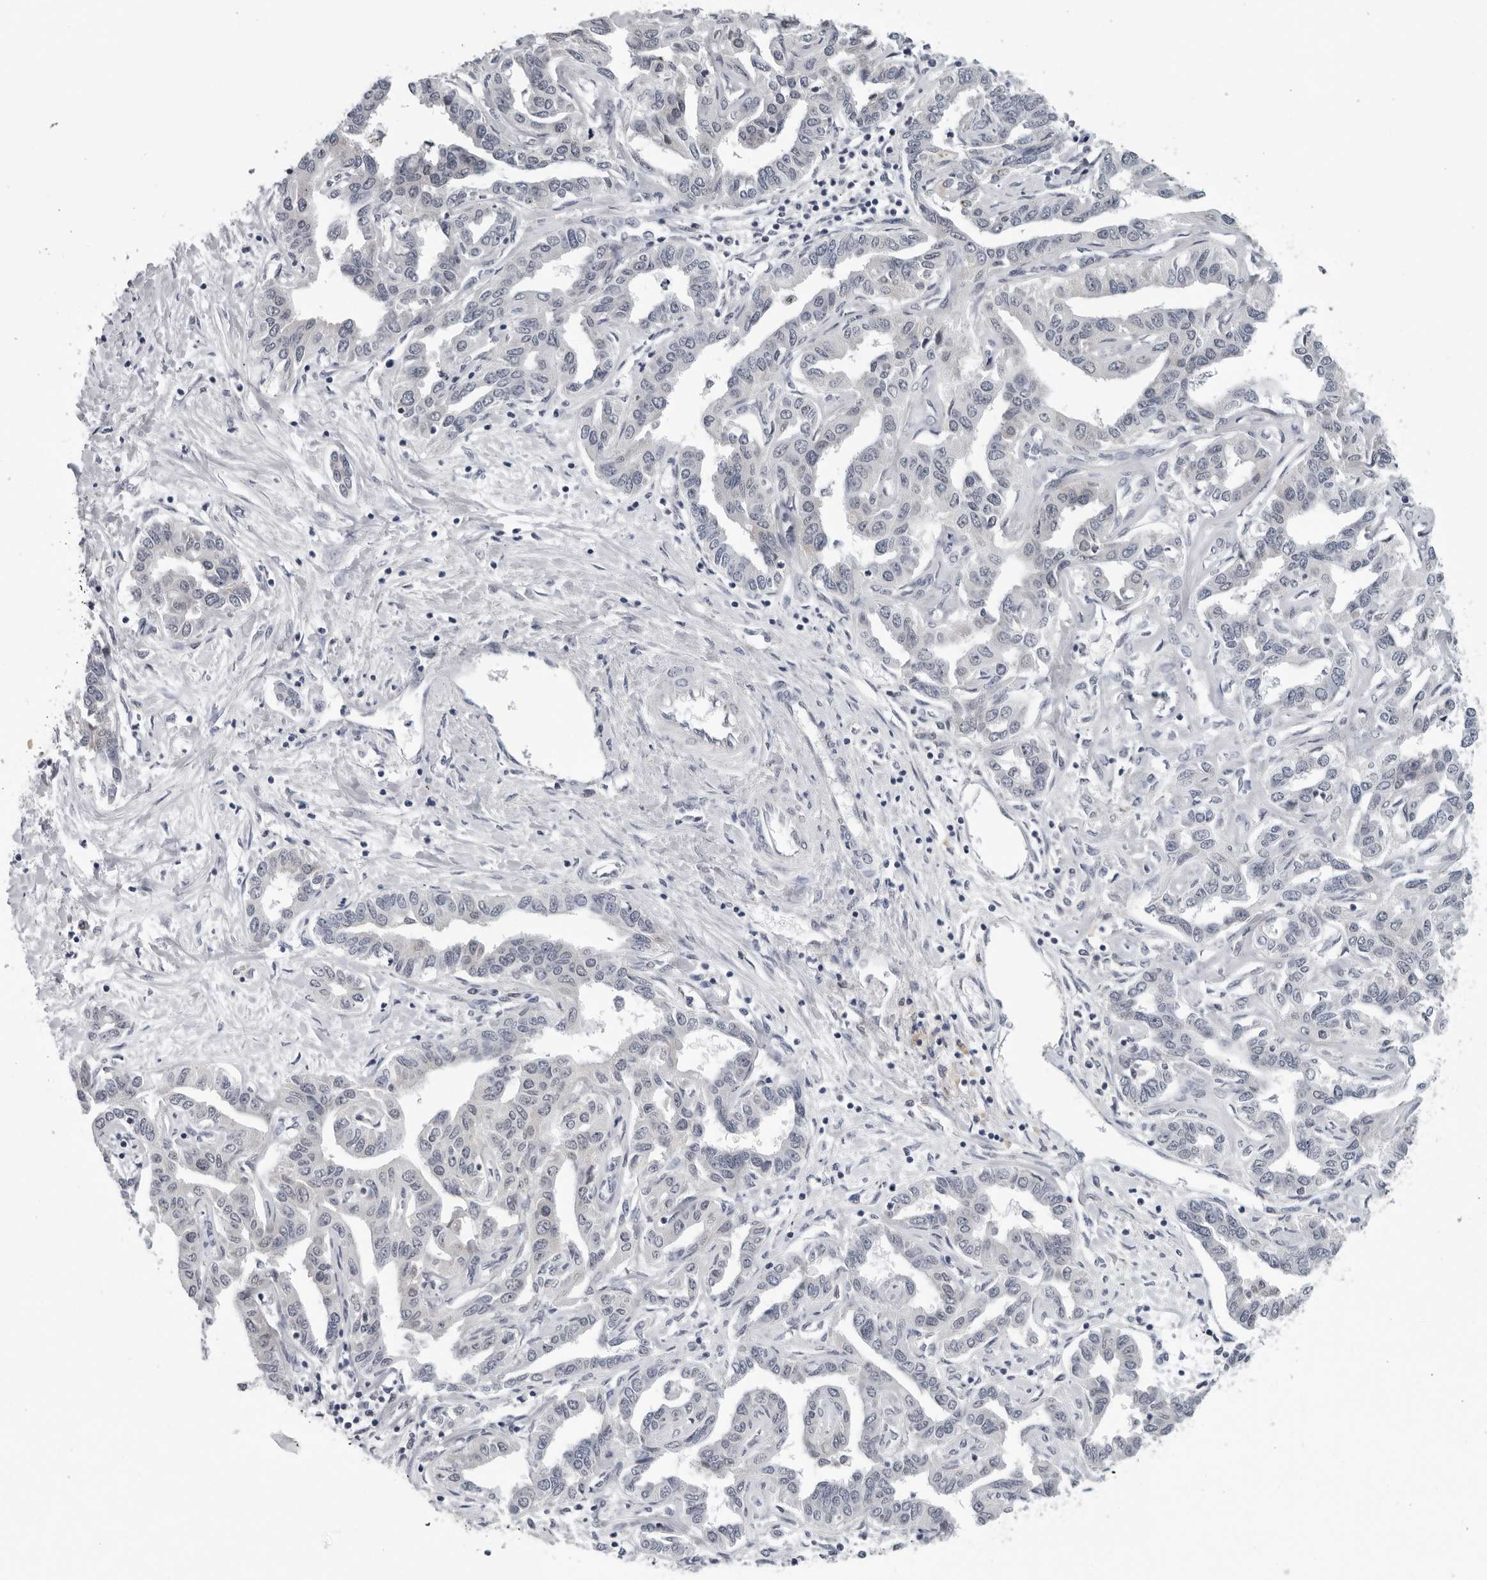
{"staining": {"intensity": "negative", "quantity": "none", "location": "none"}, "tissue": "liver cancer", "cell_type": "Tumor cells", "image_type": "cancer", "snomed": [{"axis": "morphology", "description": "Cholangiocarcinoma"}, {"axis": "topography", "description": "Liver"}], "caption": "An image of liver cancer stained for a protein shows no brown staining in tumor cells.", "gene": "CPT2", "patient": {"sex": "male", "age": 59}}